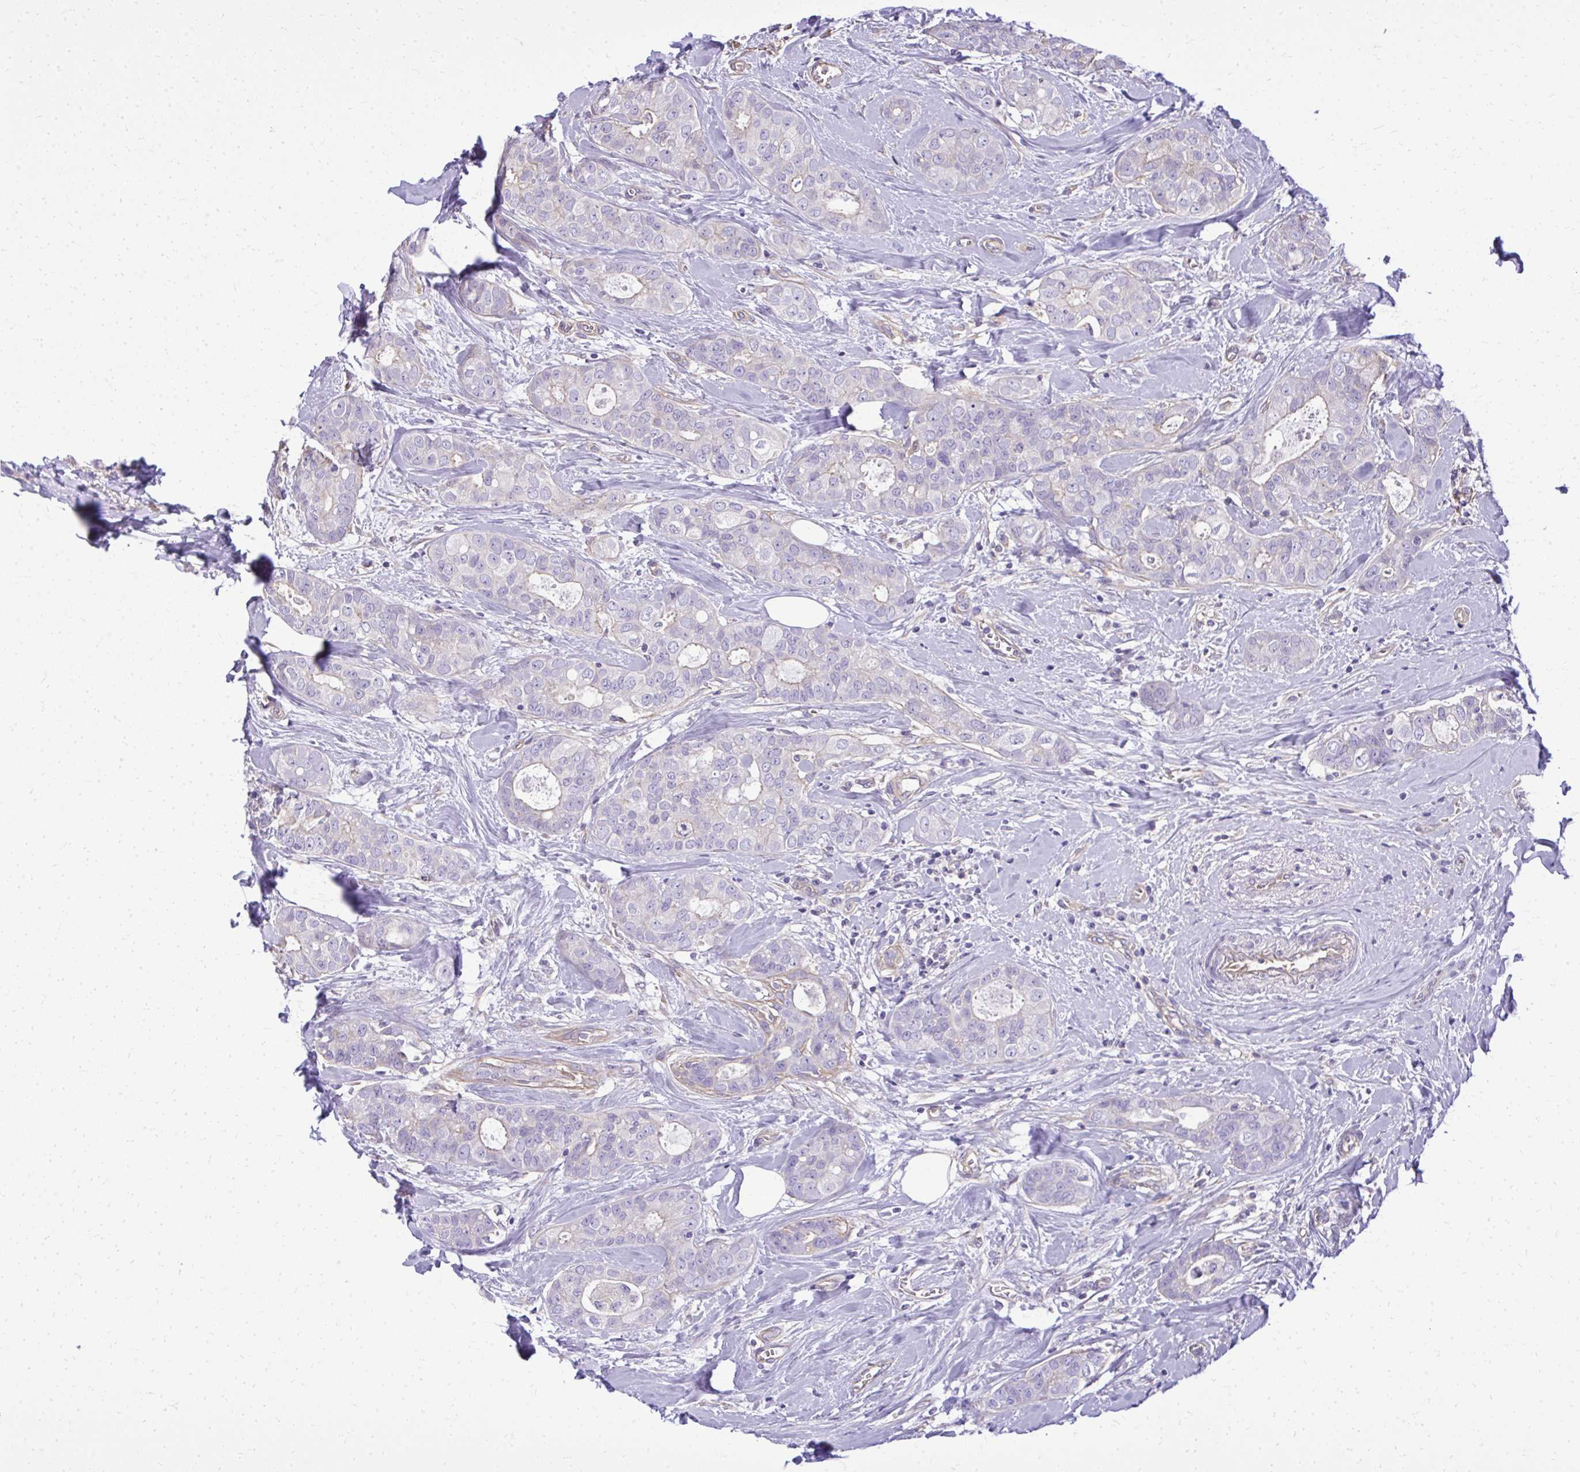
{"staining": {"intensity": "negative", "quantity": "none", "location": "none"}, "tissue": "breast cancer", "cell_type": "Tumor cells", "image_type": "cancer", "snomed": [{"axis": "morphology", "description": "Duct carcinoma"}, {"axis": "topography", "description": "Breast"}], "caption": "Human breast infiltrating ductal carcinoma stained for a protein using IHC reveals no expression in tumor cells.", "gene": "RUNDC3B", "patient": {"sex": "female", "age": 45}}